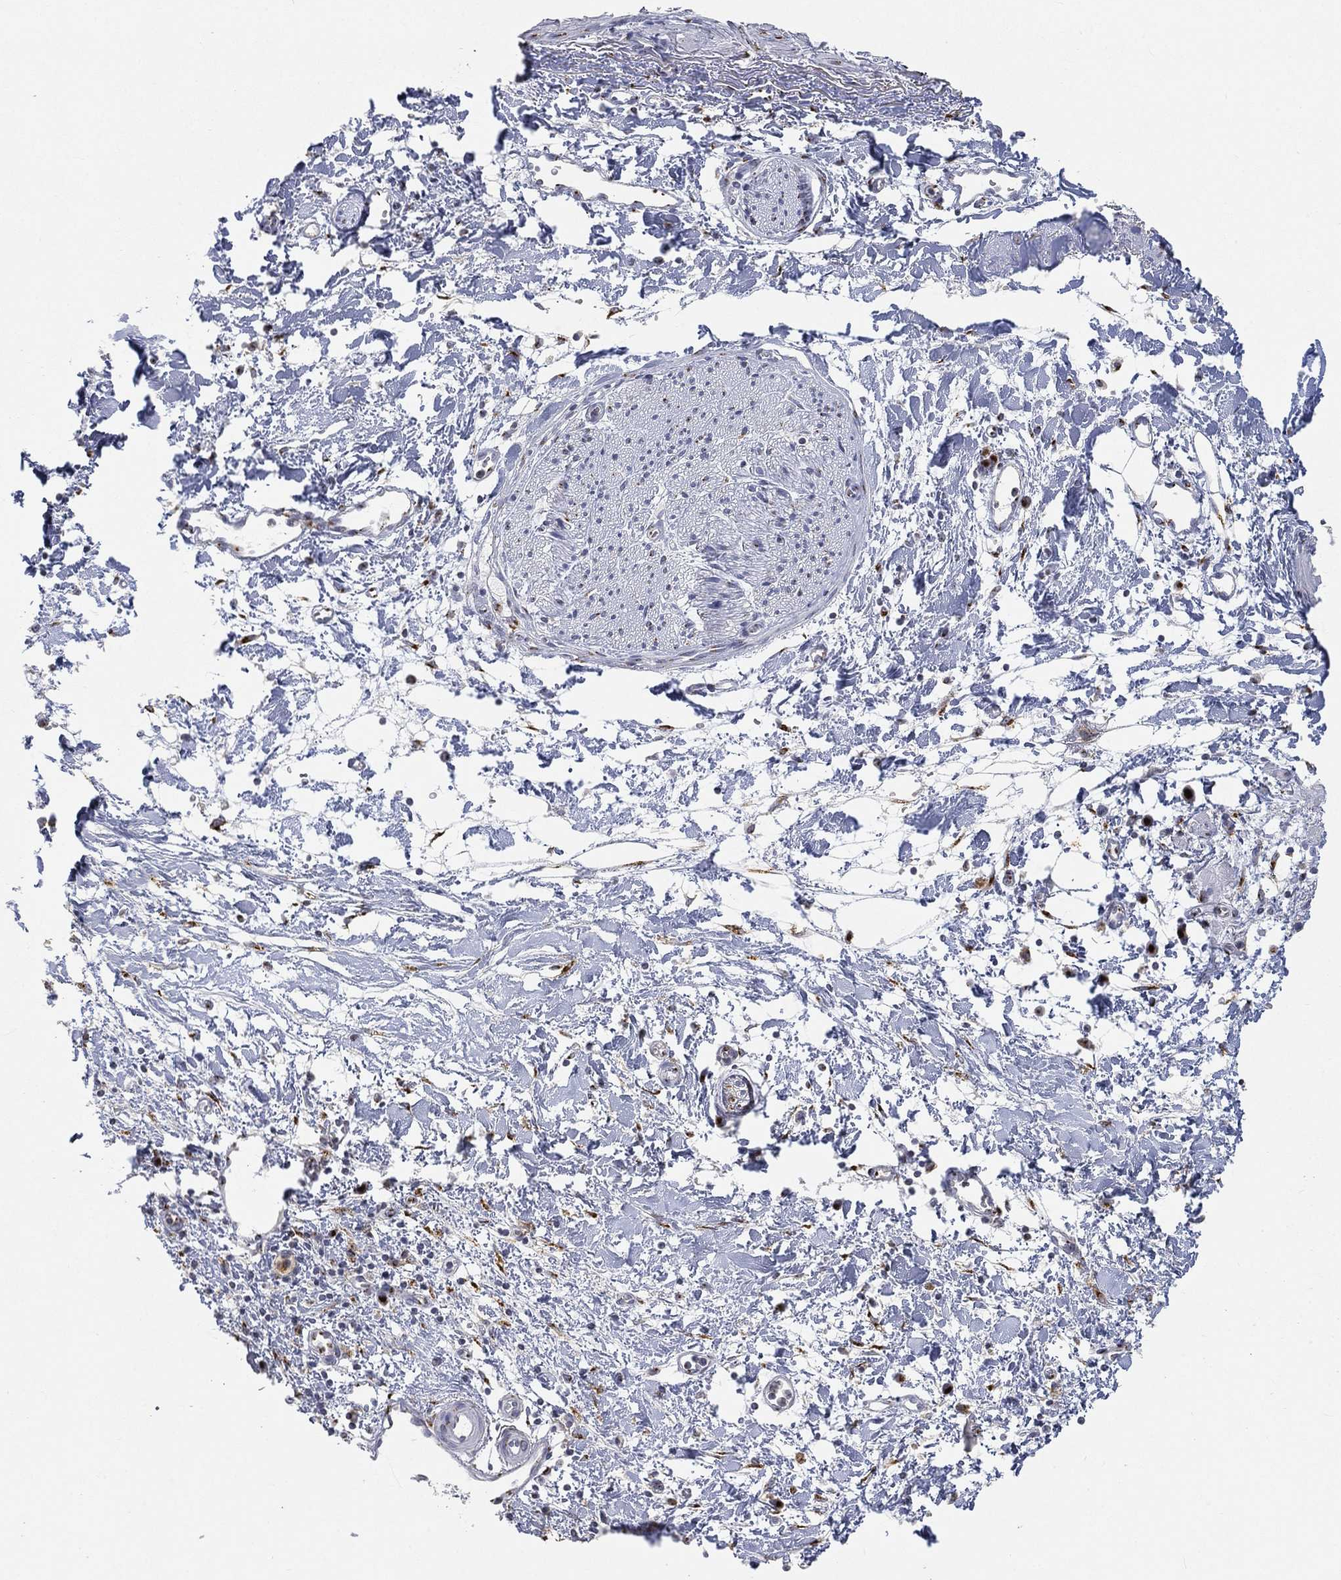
{"staining": {"intensity": "moderate", "quantity": "25%-75%", "location": "cytoplasmic/membranous"}, "tissue": "adipose tissue", "cell_type": "Adipocytes", "image_type": "normal", "snomed": [{"axis": "morphology", "description": "Normal tissue, NOS"}, {"axis": "morphology", "description": "Adenocarcinoma, NOS"}, {"axis": "topography", "description": "Pancreas"}, {"axis": "topography", "description": "Peripheral nerve tissue"}], "caption": "Immunohistochemical staining of normal adipose tissue demonstrates 25%-75% levels of moderate cytoplasmic/membranous protein expression in approximately 25%-75% of adipocytes.", "gene": "TICAM1", "patient": {"sex": "male", "age": 61}}